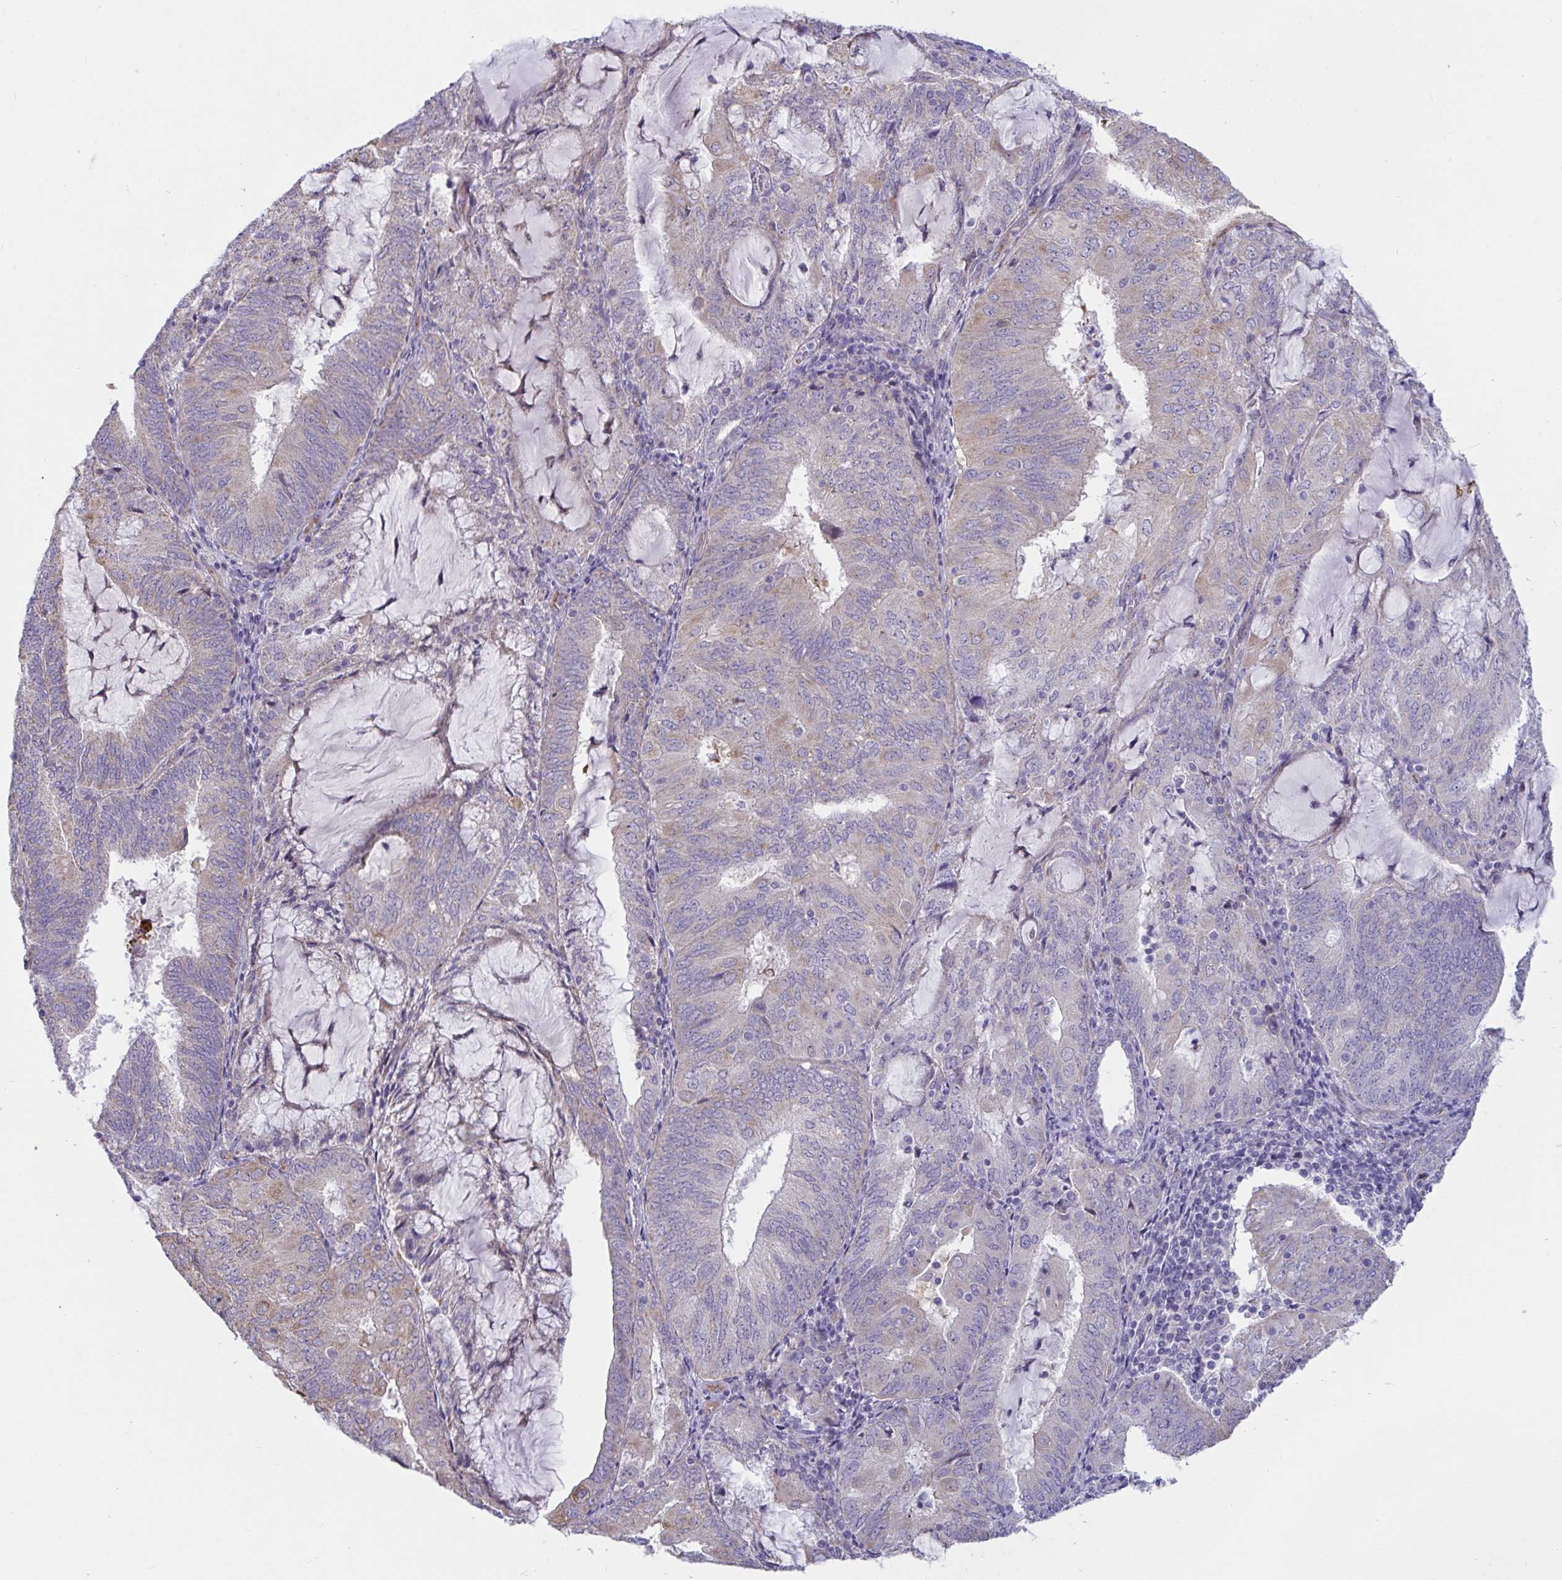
{"staining": {"intensity": "negative", "quantity": "none", "location": "none"}, "tissue": "endometrial cancer", "cell_type": "Tumor cells", "image_type": "cancer", "snomed": [{"axis": "morphology", "description": "Adenocarcinoma, NOS"}, {"axis": "topography", "description": "Endometrium"}], "caption": "The photomicrograph demonstrates no significant positivity in tumor cells of endometrial cancer.", "gene": "IL37", "patient": {"sex": "female", "age": 81}}